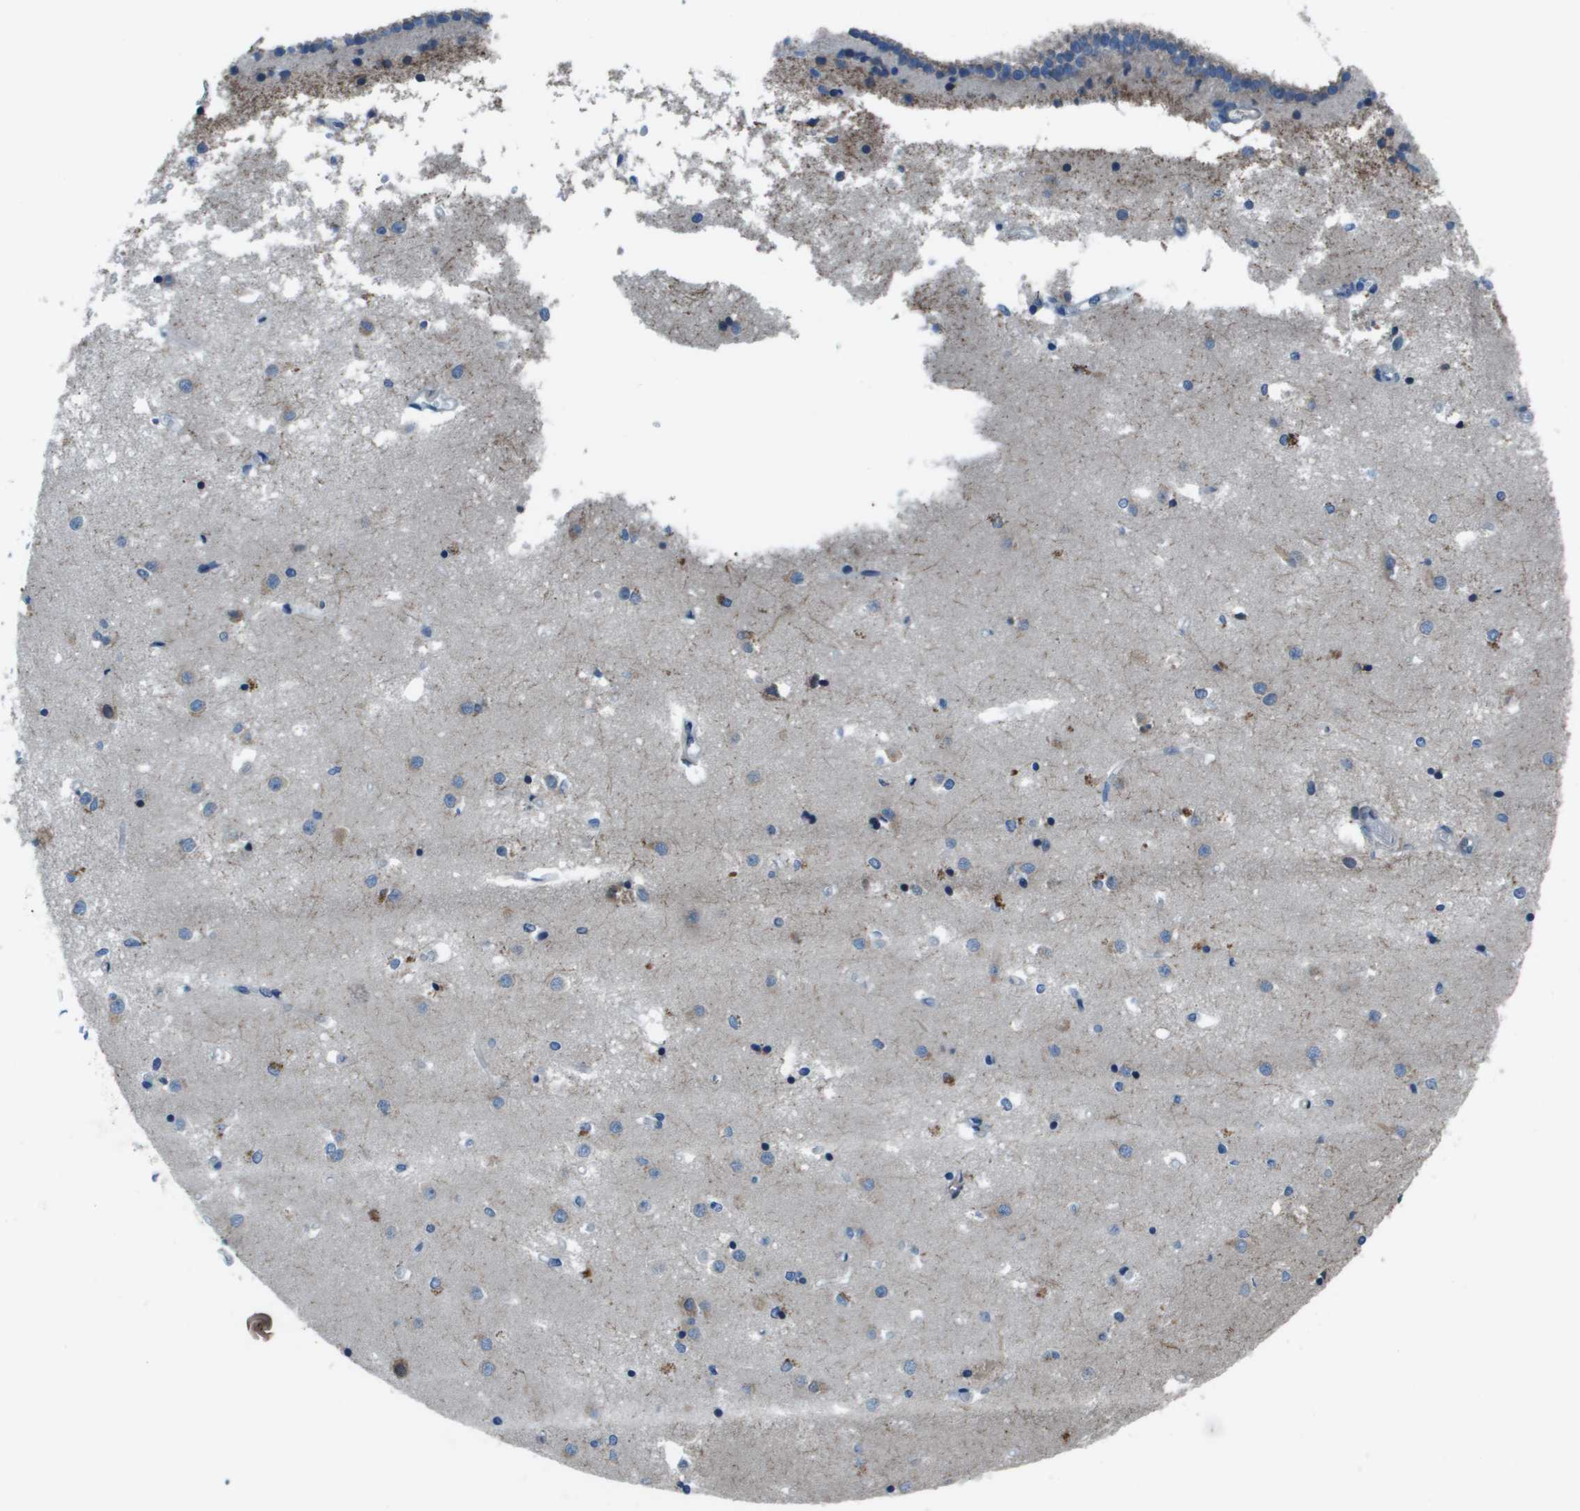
{"staining": {"intensity": "weak", "quantity": "25%-75%", "location": "cytoplasmic/membranous"}, "tissue": "caudate", "cell_type": "Glial cells", "image_type": "normal", "snomed": [{"axis": "morphology", "description": "Normal tissue, NOS"}, {"axis": "topography", "description": "Lateral ventricle wall"}], "caption": "Immunohistochemistry (IHC) of normal caudate displays low levels of weak cytoplasmic/membranous expression in approximately 25%-75% of glial cells.", "gene": "ARFGAP2", "patient": {"sex": "male", "age": 45}}